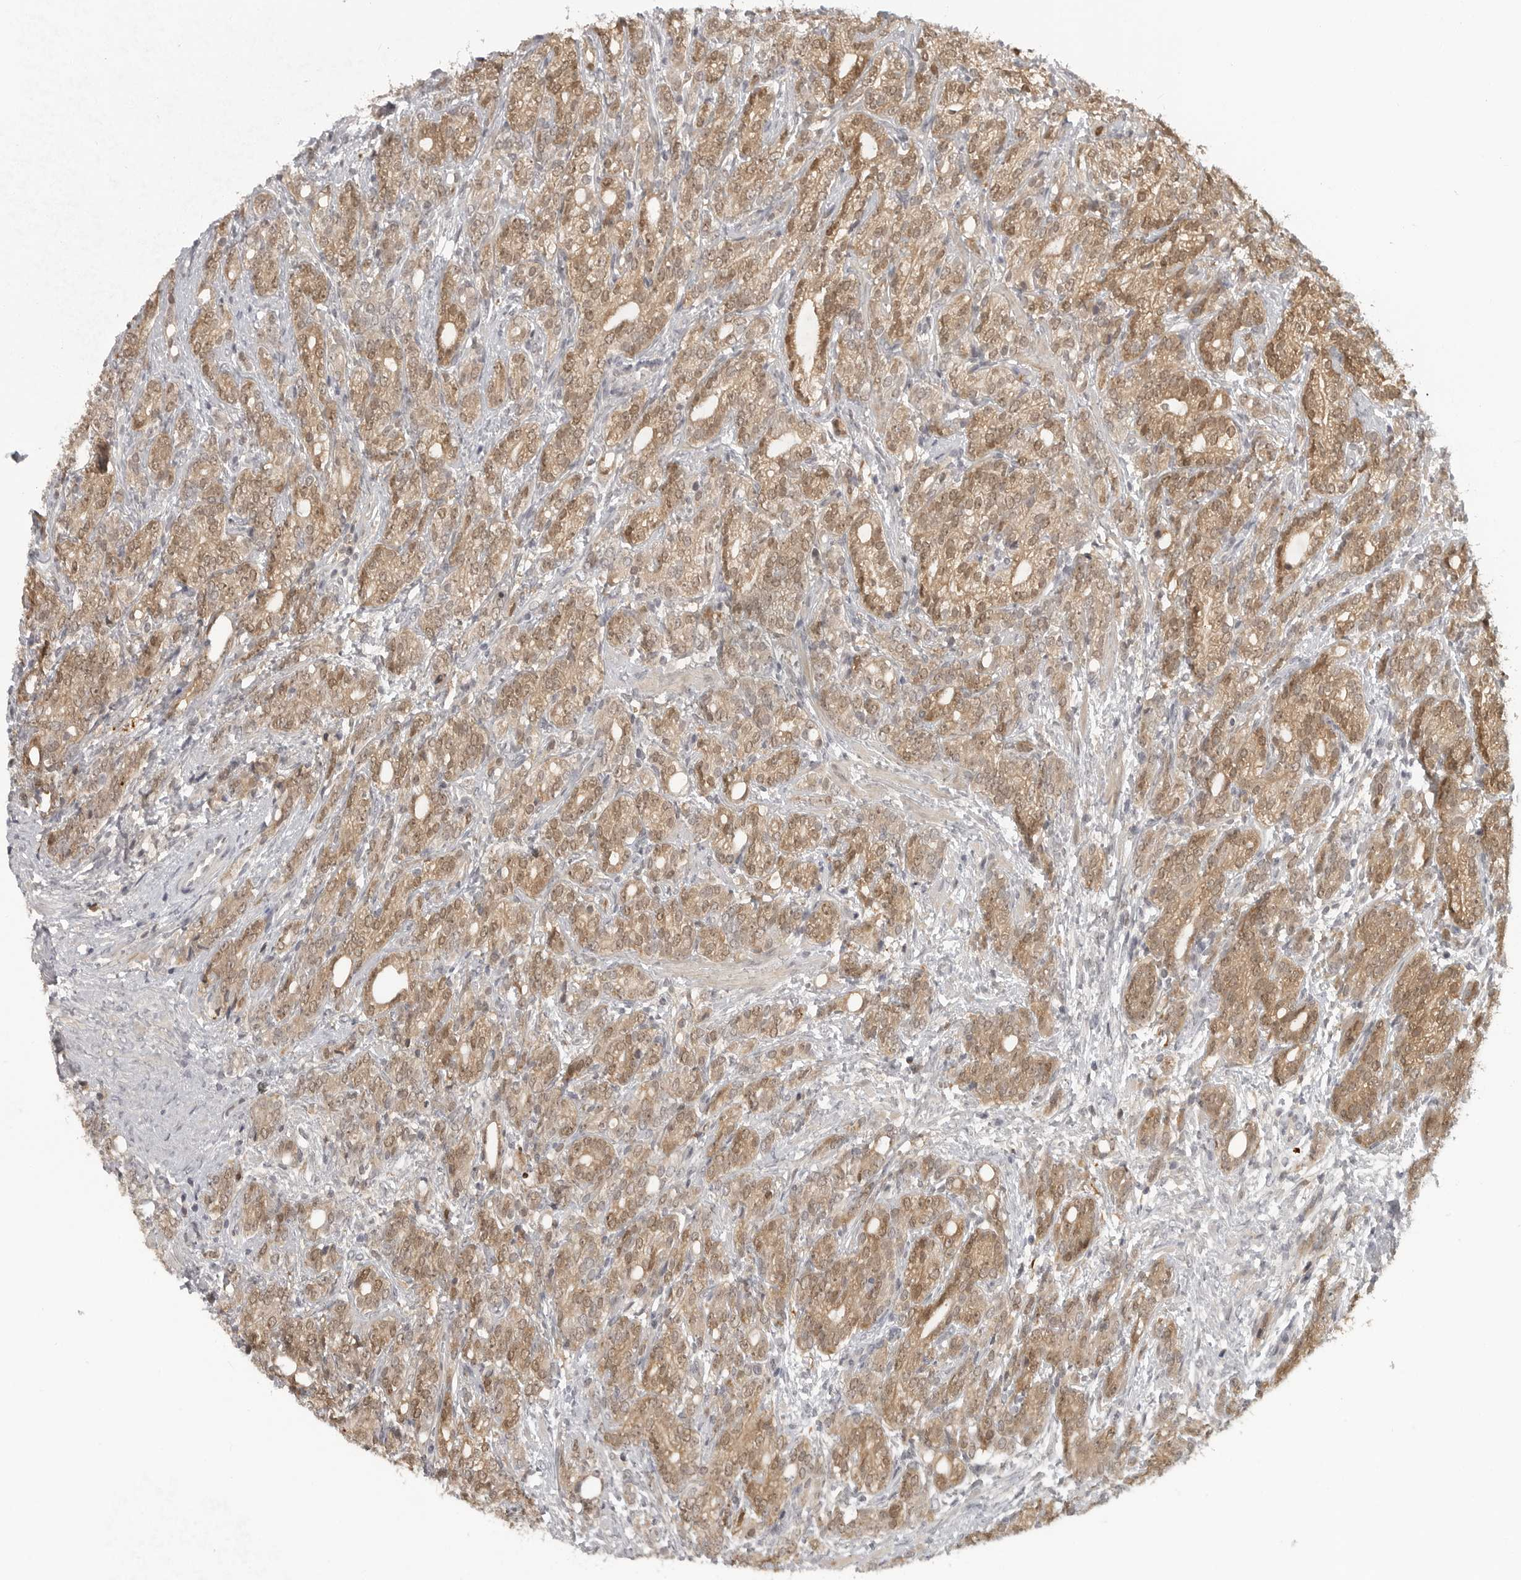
{"staining": {"intensity": "moderate", "quantity": ">75%", "location": "cytoplasmic/membranous,nuclear"}, "tissue": "prostate cancer", "cell_type": "Tumor cells", "image_type": "cancer", "snomed": [{"axis": "morphology", "description": "Adenocarcinoma, High grade"}, {"axis": "topography", "description": "Prostate"}], "caption": "Protein expression analysis of human prostate cancer reveals moderate cytoplasmic/membranous and nuclear positivity in approximately >75% of tumor cells.", "gene": "CTIF", "patient": {"sex": "male", "age": 57}}